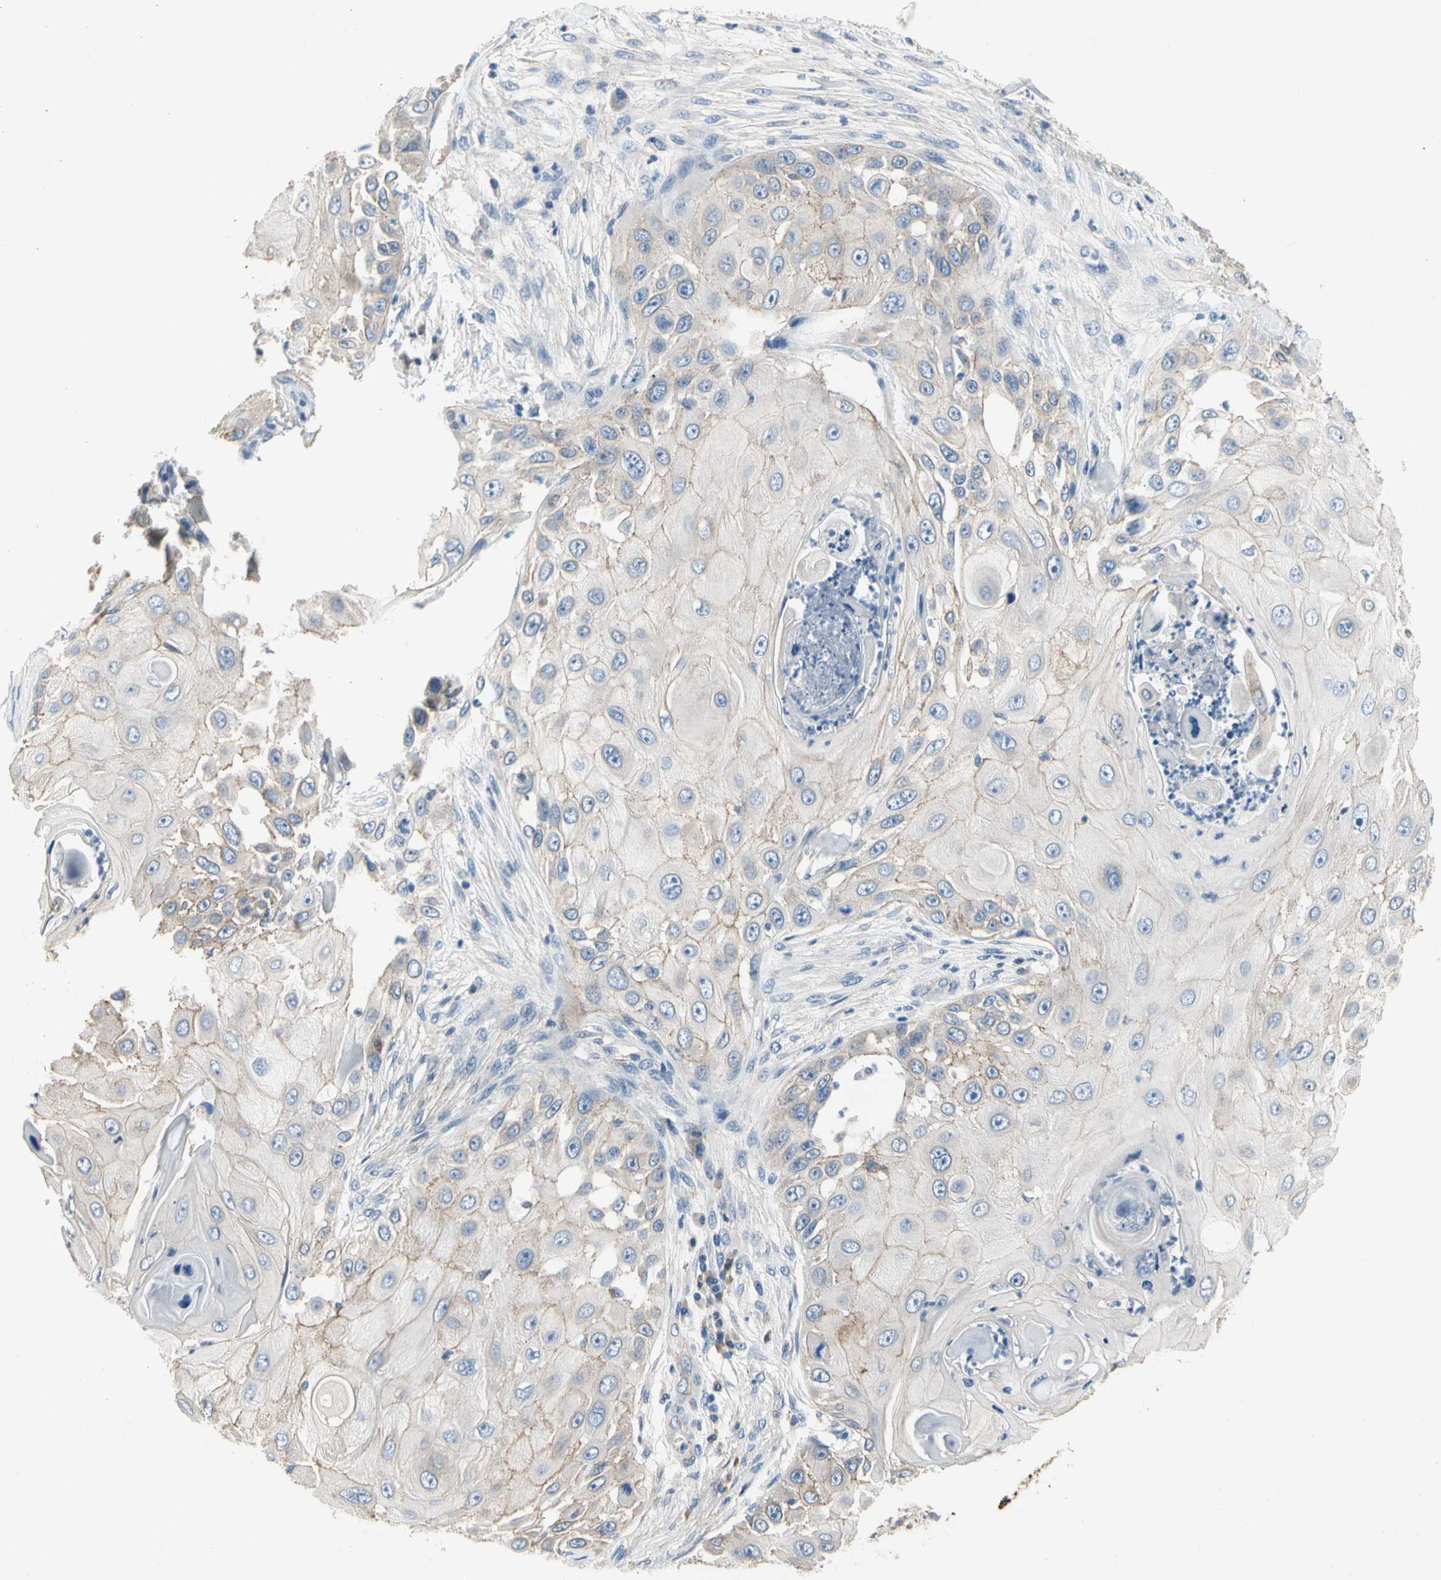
{"staining": {"intensity": "negative", "quantity": "none", "location": "none"}, "tissue": "skin cancer", "cell_type": "Tumor cells", "image_type": "cancer", "snomed": [{"axis": "morphology", "description": "Squamous cell carcinoma, NOS"}, {"axis": "topography", "description": "Skin"}], "caption": "Tumor cells show no significant protein positivity in skin cancer (squamous cell carcinoma).", "gene": "LGR6", "patient": {"sex": "female", "age": 44}}